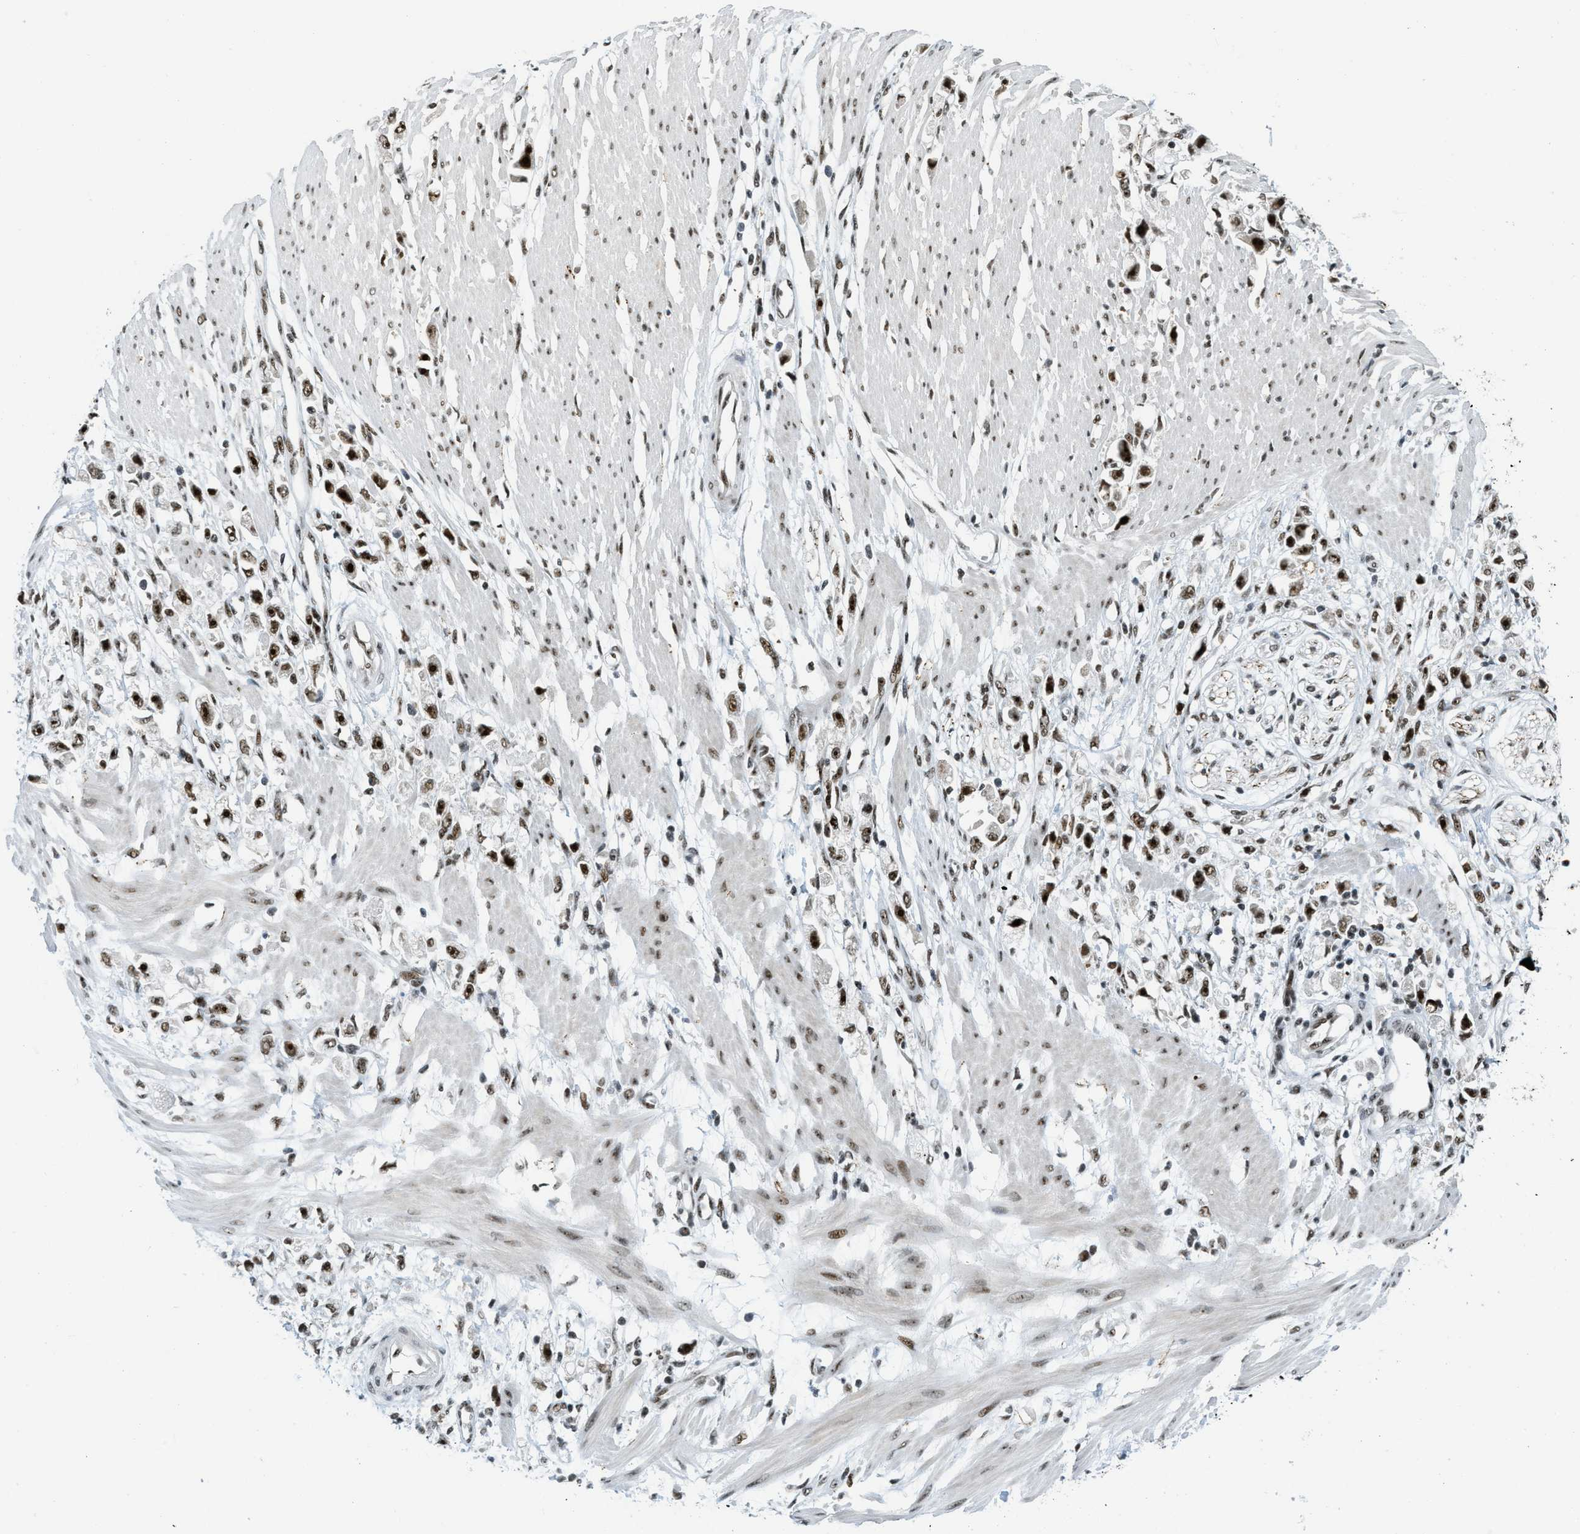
{"staining": {"intensity": "strong", "quantity": ">75%", "location": "nuclear"}, "tissue": "stomach cancer", "cell_type": "Tumor cells", "image_type": "cancer", "snomed": [{"axis": "morphology", "description": "Adenocarcinoma, NOS"}, {"axis": "topography", "description": "Stomach"}], "caption": "Stomach cancer (adenocarcinoma) was stained to show a protein in brown. There is high levels of strong nuclear expression in approximately >75% of tumor cells. (brown staining indicates protein expression, while blue staining denotes nuclei).", "gene": "URB1", "patient": {"sex": "female", "age": 59}}